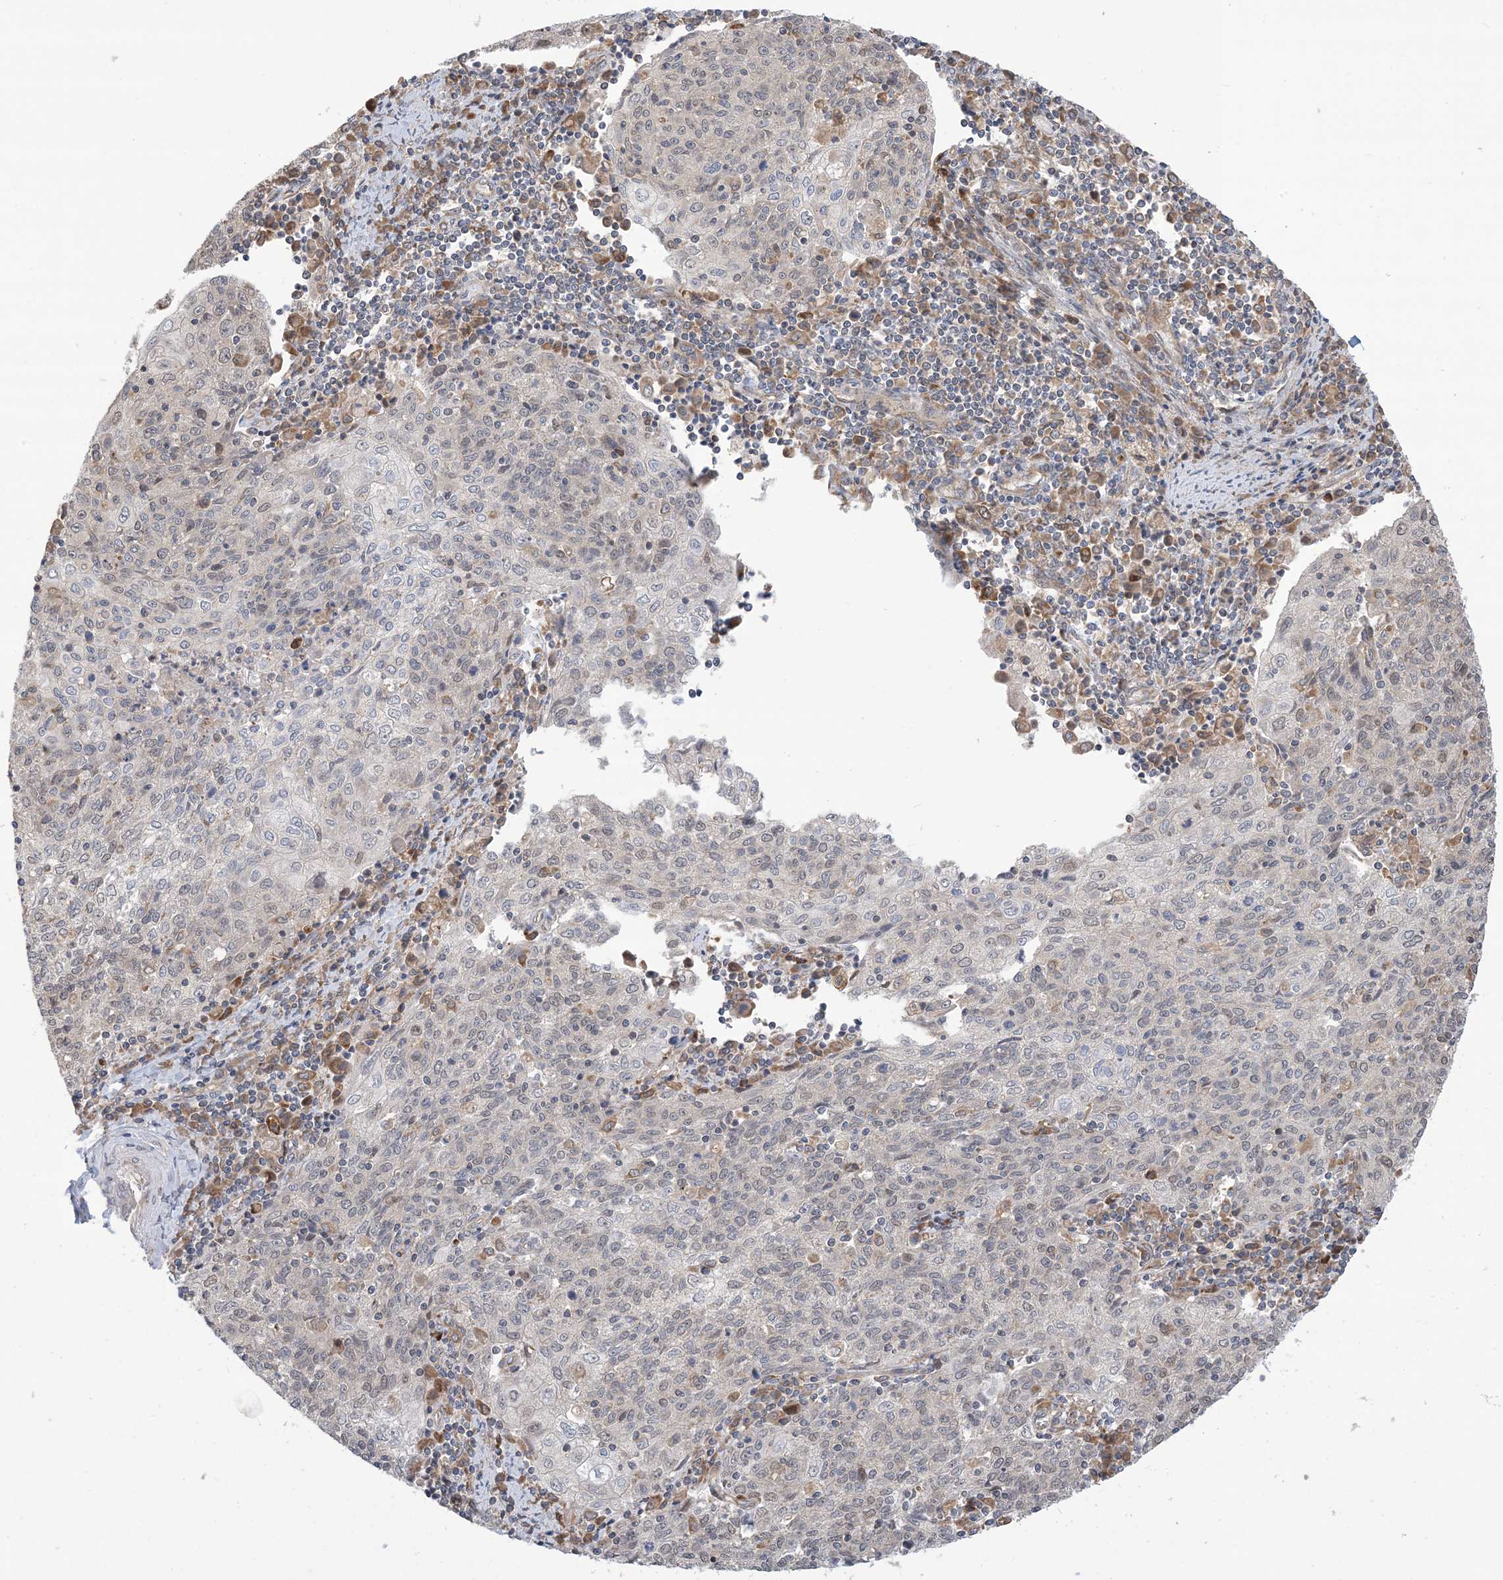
{"staining": {"intensity": "negative", "quantity": "none", "location": "none"}, "tissue": "cervical cancer", "cell_type": "Tumor cells", "image_type": "cancer", "snomed": [{"axis": "morphology", "description": "Squamous cell carcinoma, NOS"}, {"axis": "topography", "description": "Cervix"}], "caption": "Immunohistochemistry (IHC) of human cervical squamous cell carcinoma reveals no expression in tumor cells.", "gene": "CLEC16A", "patient": {"sex": "female", "age": 48}}